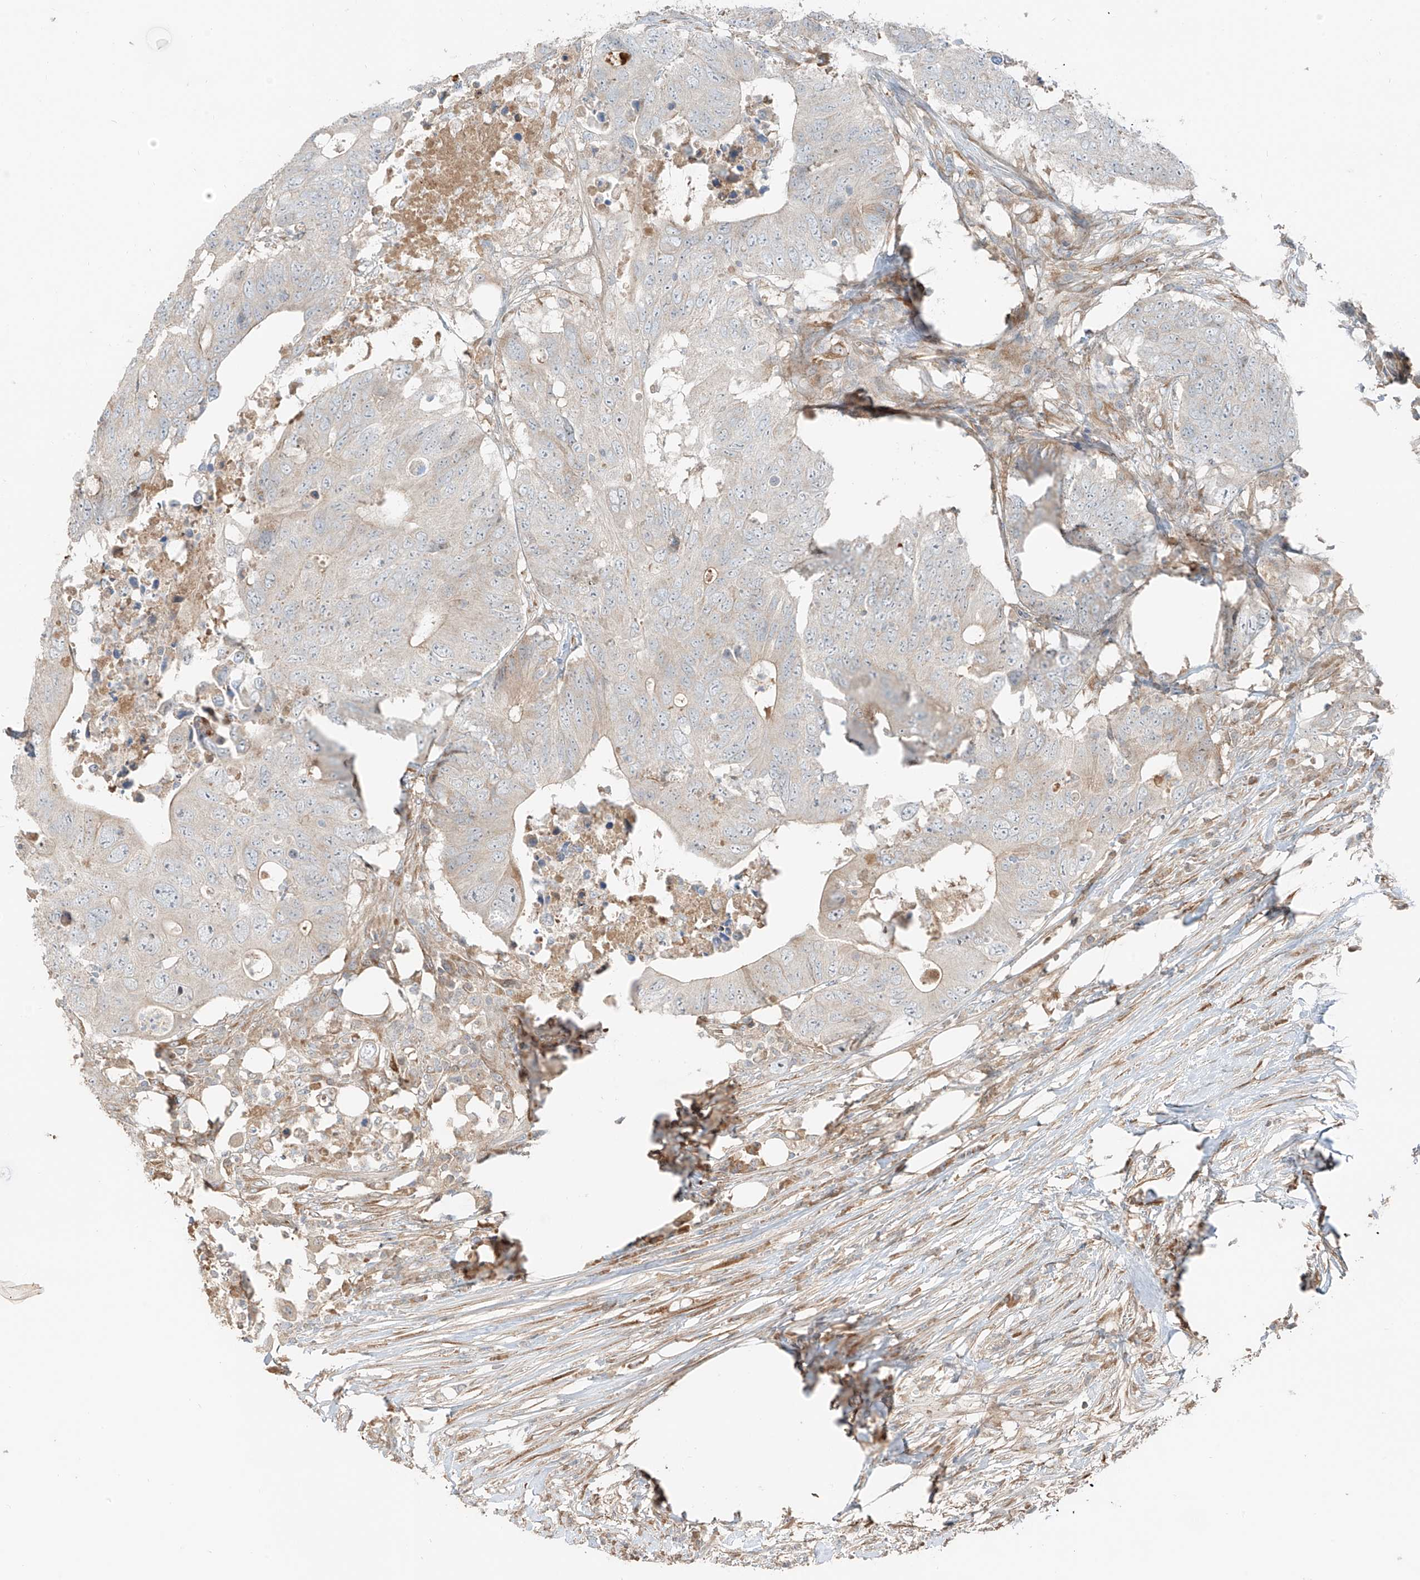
{"staining": {"intensity": "negative", "quantity": "none", "location": "none"}, "tissue": "colorectal cancer", "cell_type": "Tumor cells", "image_type": "cancer", "snomed": [{"axis": "morphology", "description": "Adenocarcinoma, NOS"}, {"axis": "topography", "description": "Colon"}], "caption": "Image shows no protein positivity in tumor cells of colorectal adenocarcinoma tissue.", "gene": "FSTL1", "patient": {"sex": "male", "age": 71}}